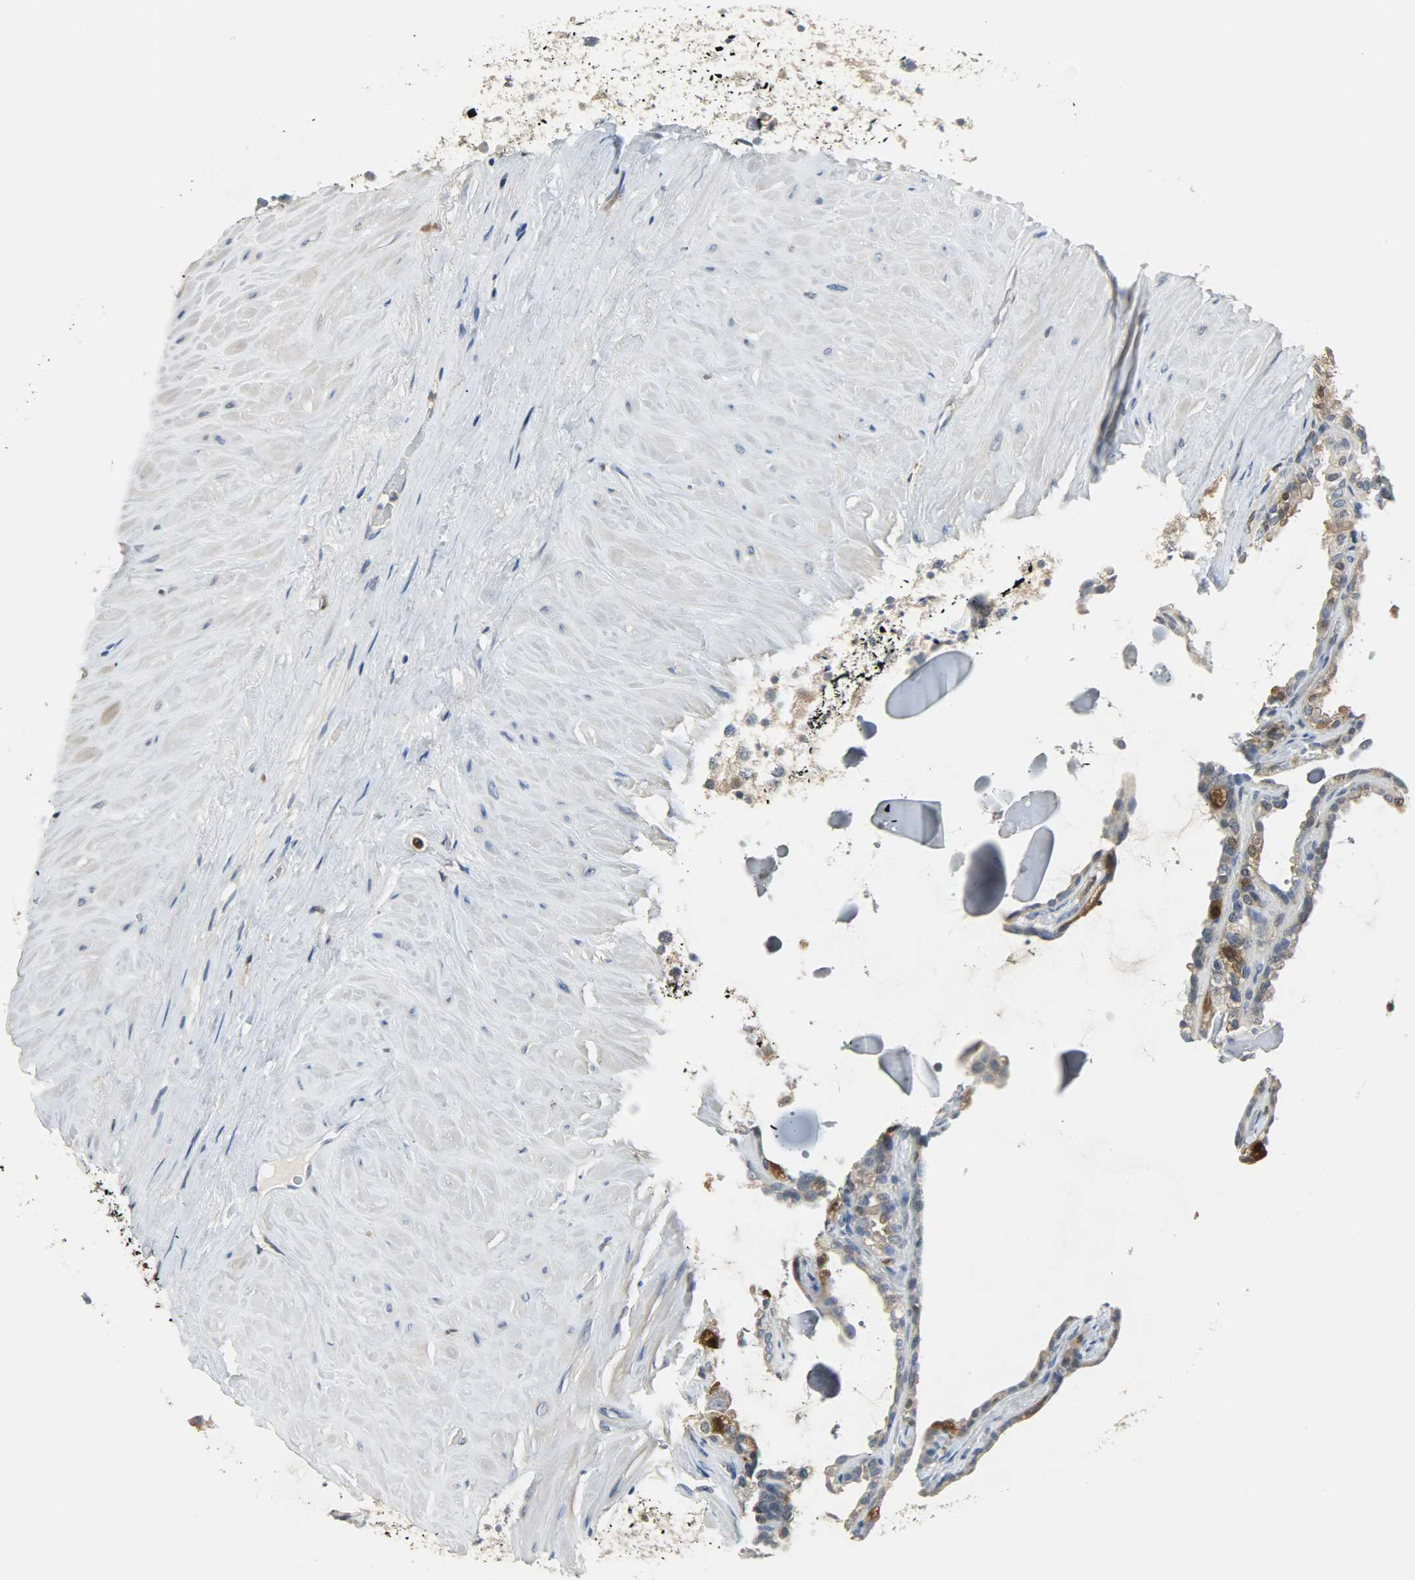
{"staining": {"intensity": "moderate", "quantity": "25%-75%", "location": "cytoplasmic/membranous,nuclear"}, "tissue": "seminal vesicle", "cell_type": "Glandular cells", "image_type": "normal", "snomed": [{"axis": "morphology", "description": "Normal tissue, NOS"}, {"axis": "morphology", "description": "Inflammation, NOS"}, {"axis": "topography", "description": "Urinary bladder"}, {"axis": "topography", "description": "Prostate"}, {"axis": "topography", "description": "Seminal veicle"}], "caption": "This image exhibits IHC staining of benign human seminal vesicle, with medium moderate cytoplasmic/membranous,nuclear positivity in about 25%-75% of glandular cells.", "gene": "EIF4EBP1", "patient": {"sex": "male", "age": 82}}